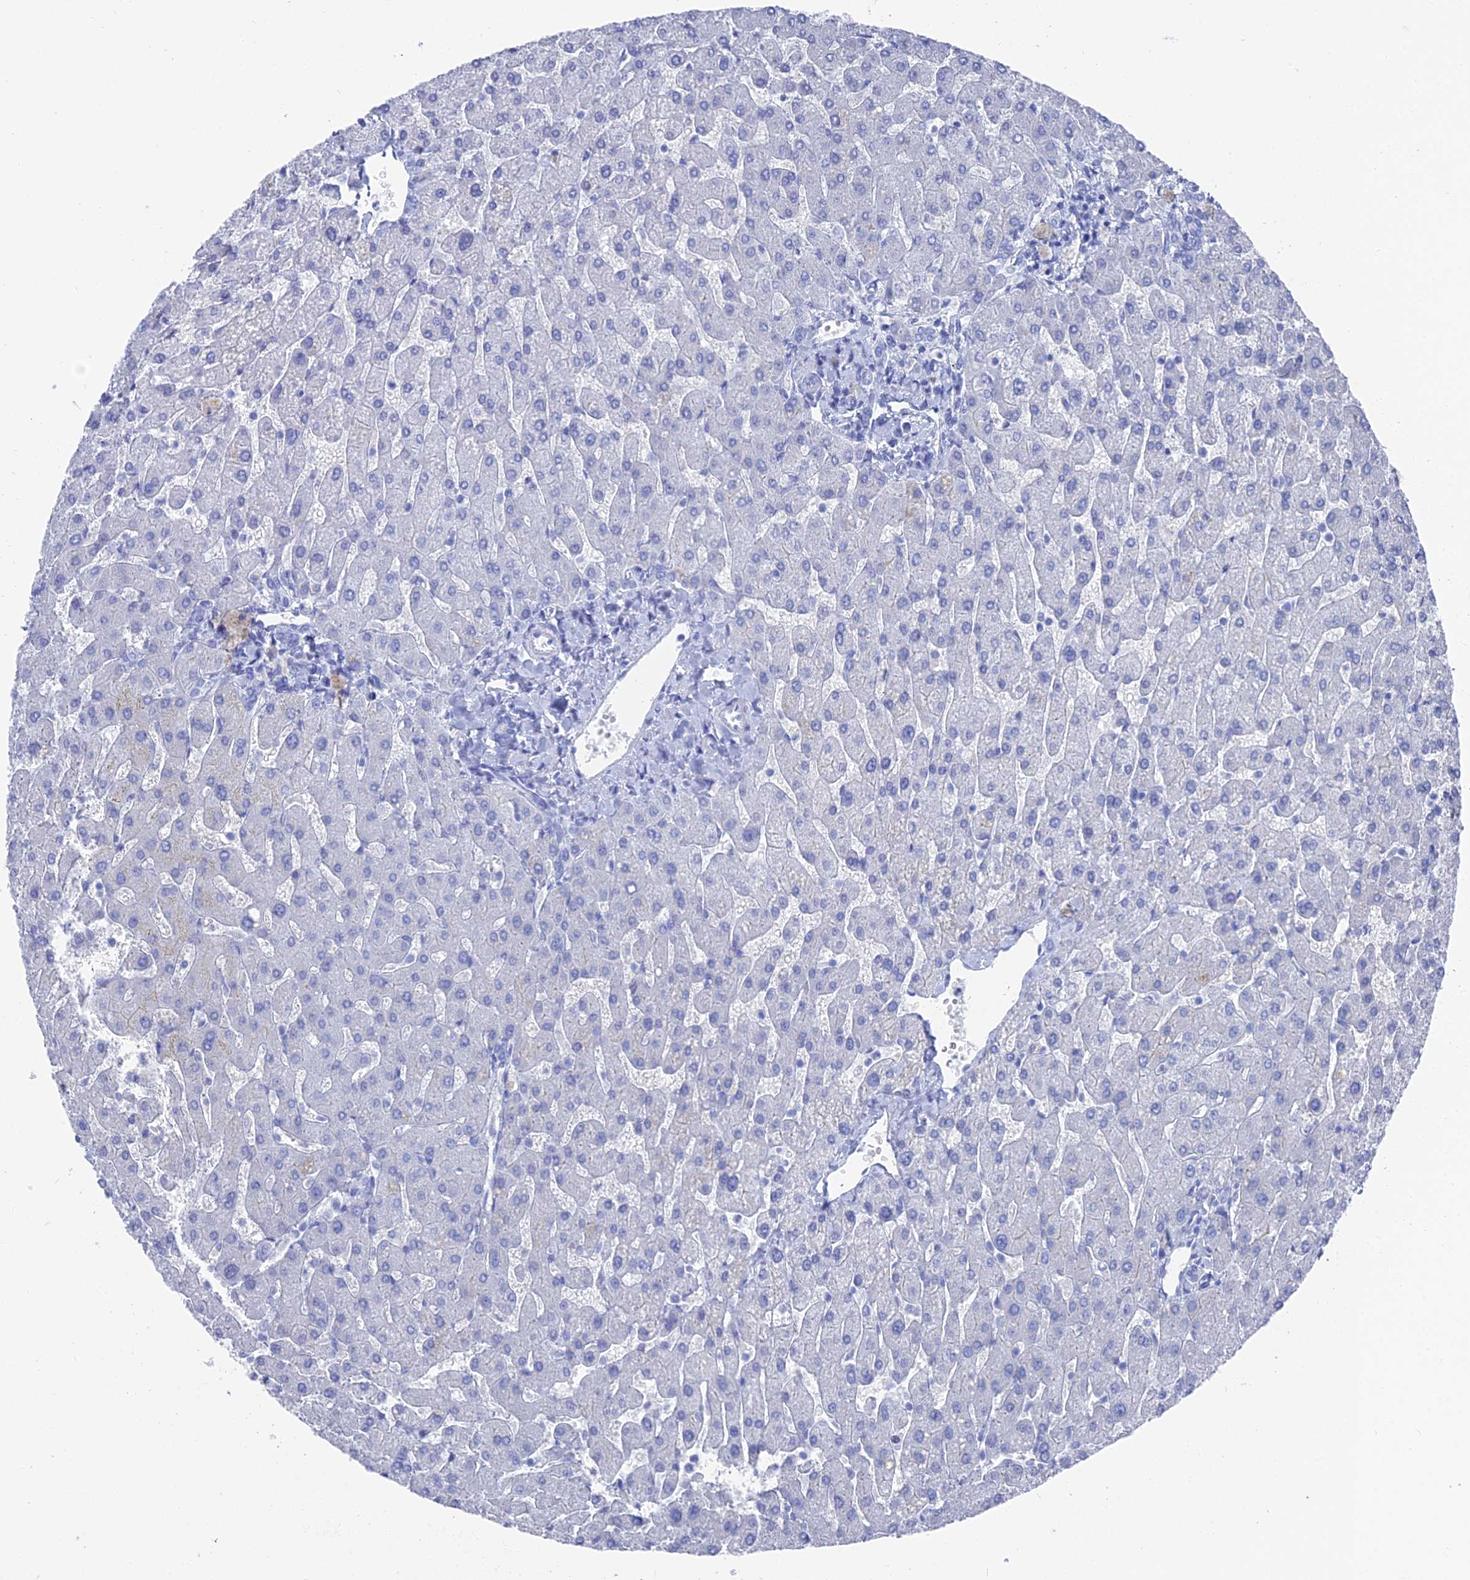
{"staining": {"intensity": "negative", "quantity": "none", "location": "none"}, "tissue": "liver", "cell_type": "Cholangiocytes", "image_type": "normal", "snomed": [{"axis": "morphology", "description": "Normal tissue, NOS"}, {"axis": "topography", "description": "Liver"}], "caption": "This is an IHC micrograph of benign human liver. There is no staining in cholangiocytes.", "gene": "ENPP3", "patient": {"sex": "male", "age": 55}}